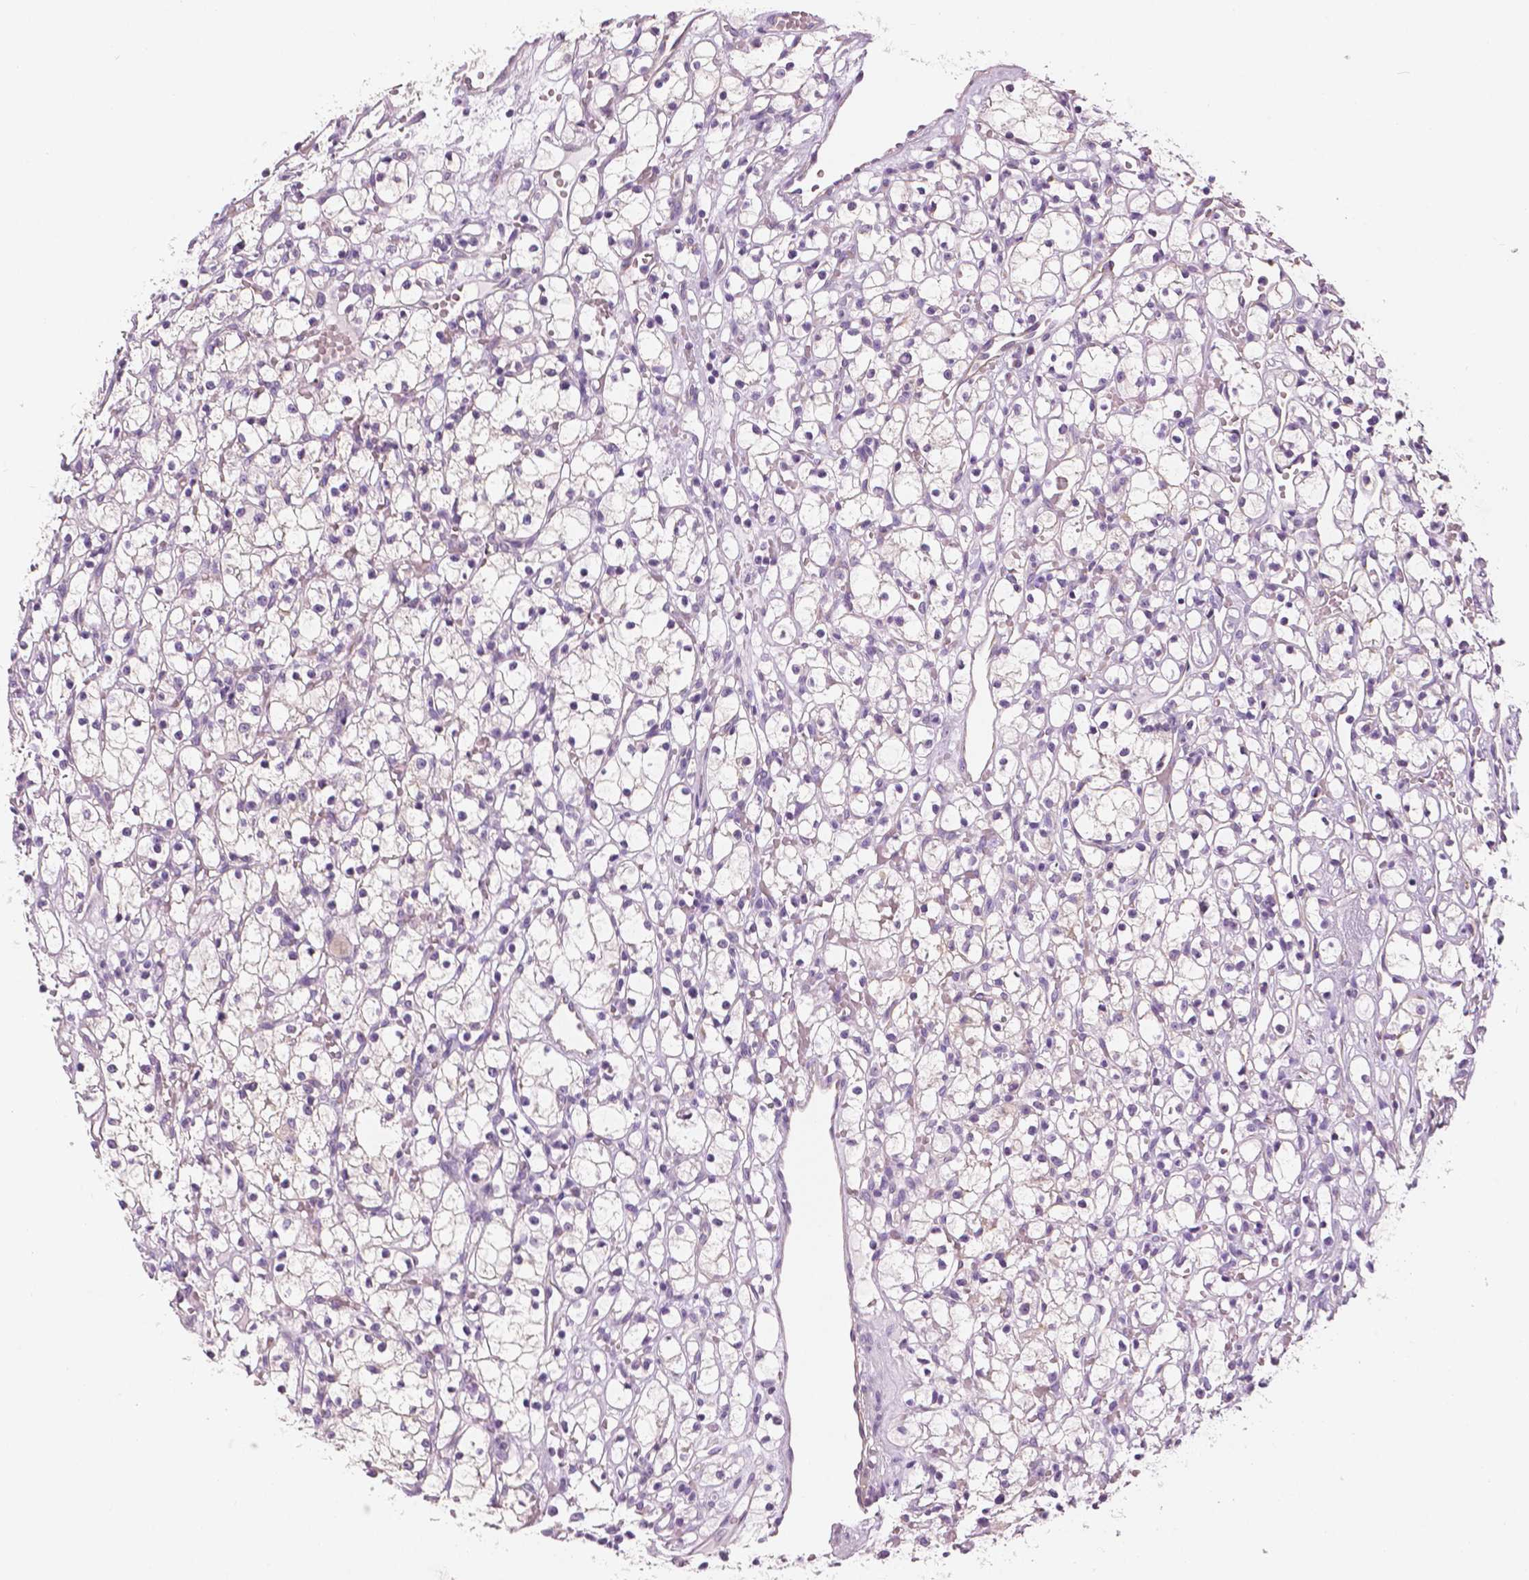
{"staining": {"intensity": "negative", "quantity": "none", "location": "none"}, "tissue": "renal cancer", "cell_type": "Tumor cells", "image_type": "cancer", "snomed": [{"axis": "morphology", "description": "Adenocarcinoma, NOS"}, {"axis": "topography", "description": "Kidney"}], "caption": "Tumor cells are negative for protein expression in human renal cancer (adenocarcinoma). (DAB IHC with hematoxylin counter stain).", "gene": "SLC24A1", "patient": {"sex": "female", "age": 59}}